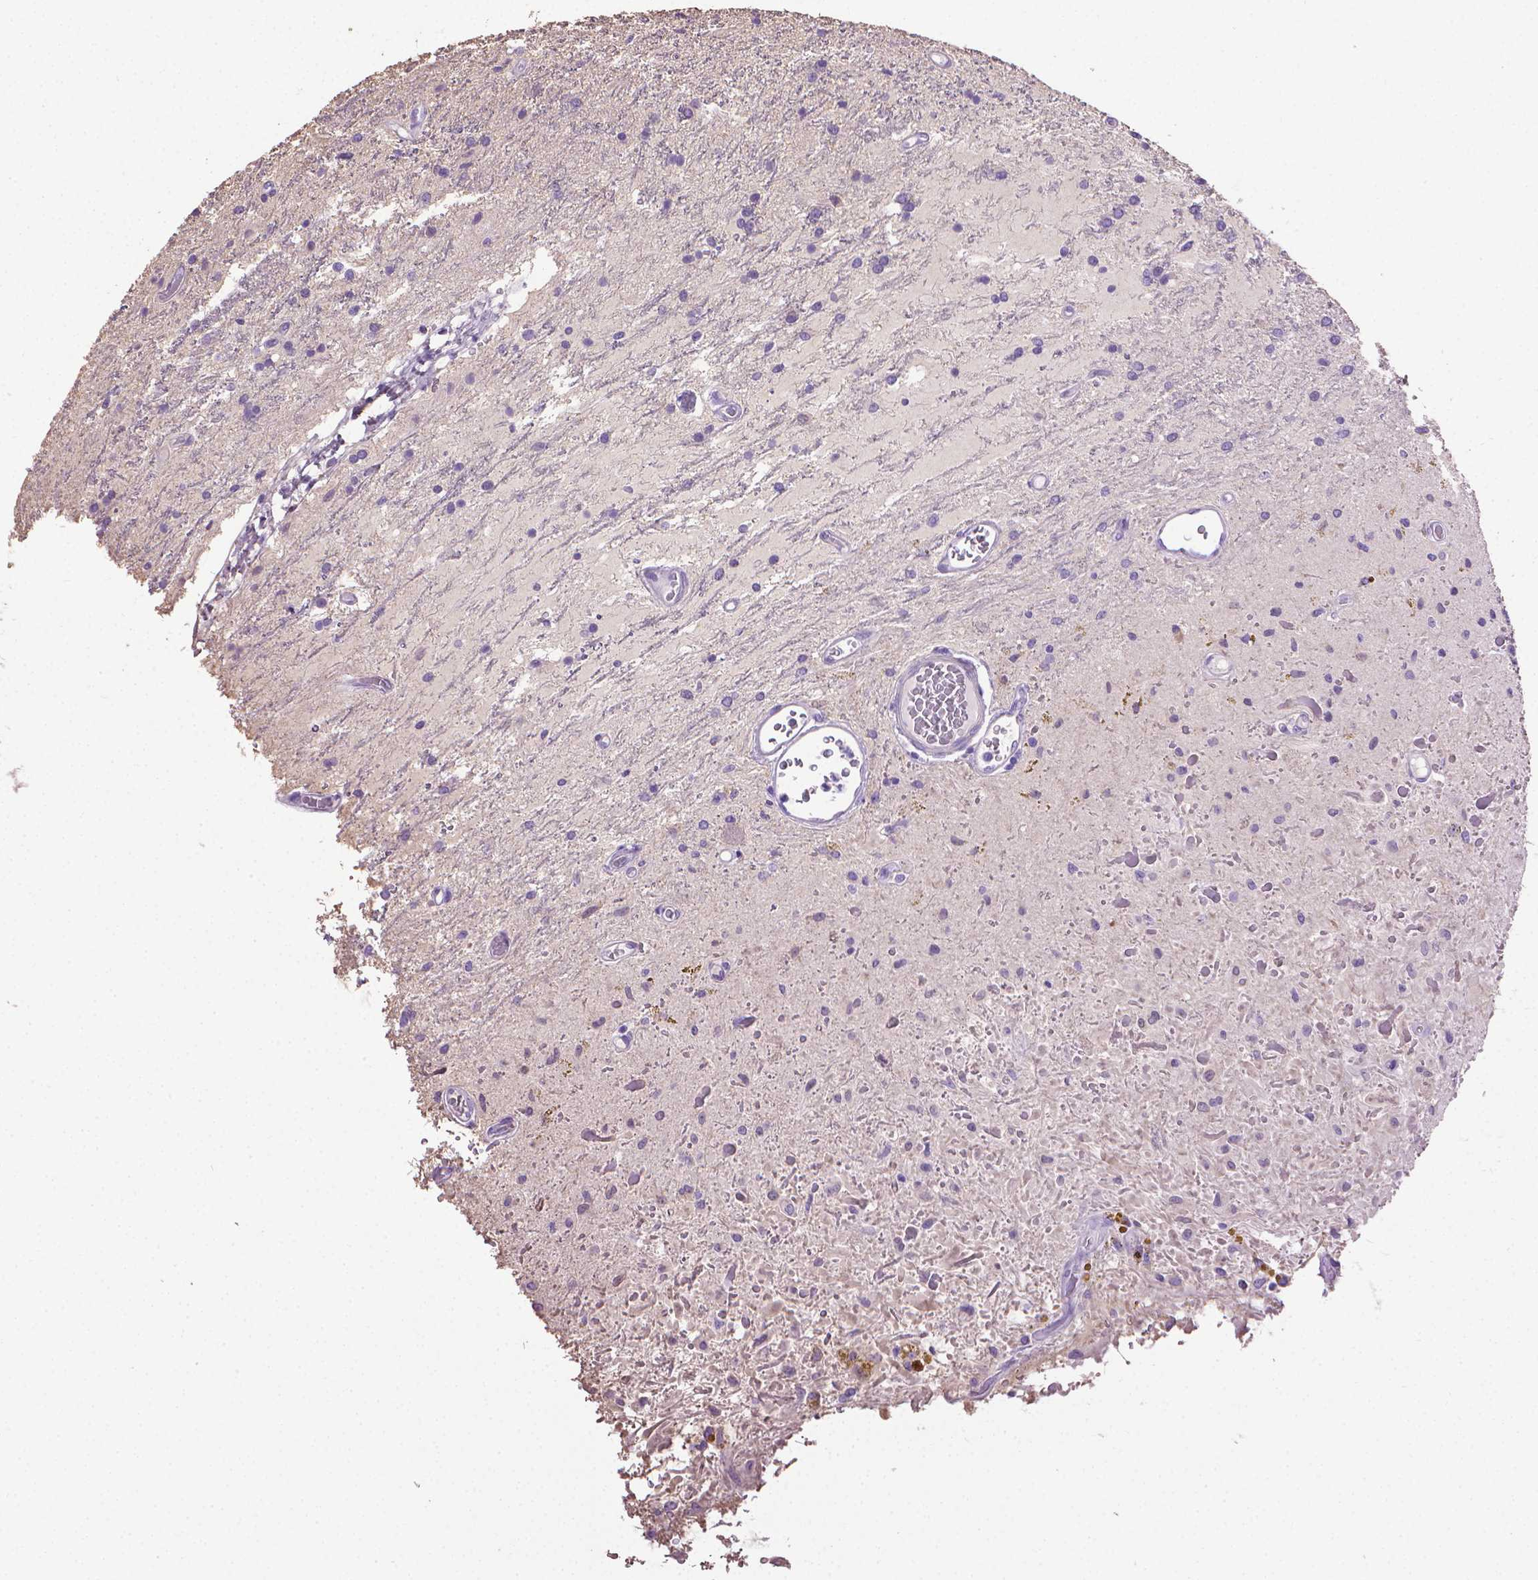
{"staining": {"intensity": "negative", "quantity": "none", "location": "none"}, "tissue": "glioma", "cell_type": "Tumor cells", "image_type": "cancer", "snomed": [{"axis": "morphology", "description": "Glioma, malignant, Low grade"}, {"axis": "topography", "description": "Cerebellum"}], "caption": "Histopathology image shows no protein positivity in tumor cells of glioma tissue.", "gene": "PNMA2", "patient": {"sex": "female", "age": 14}}